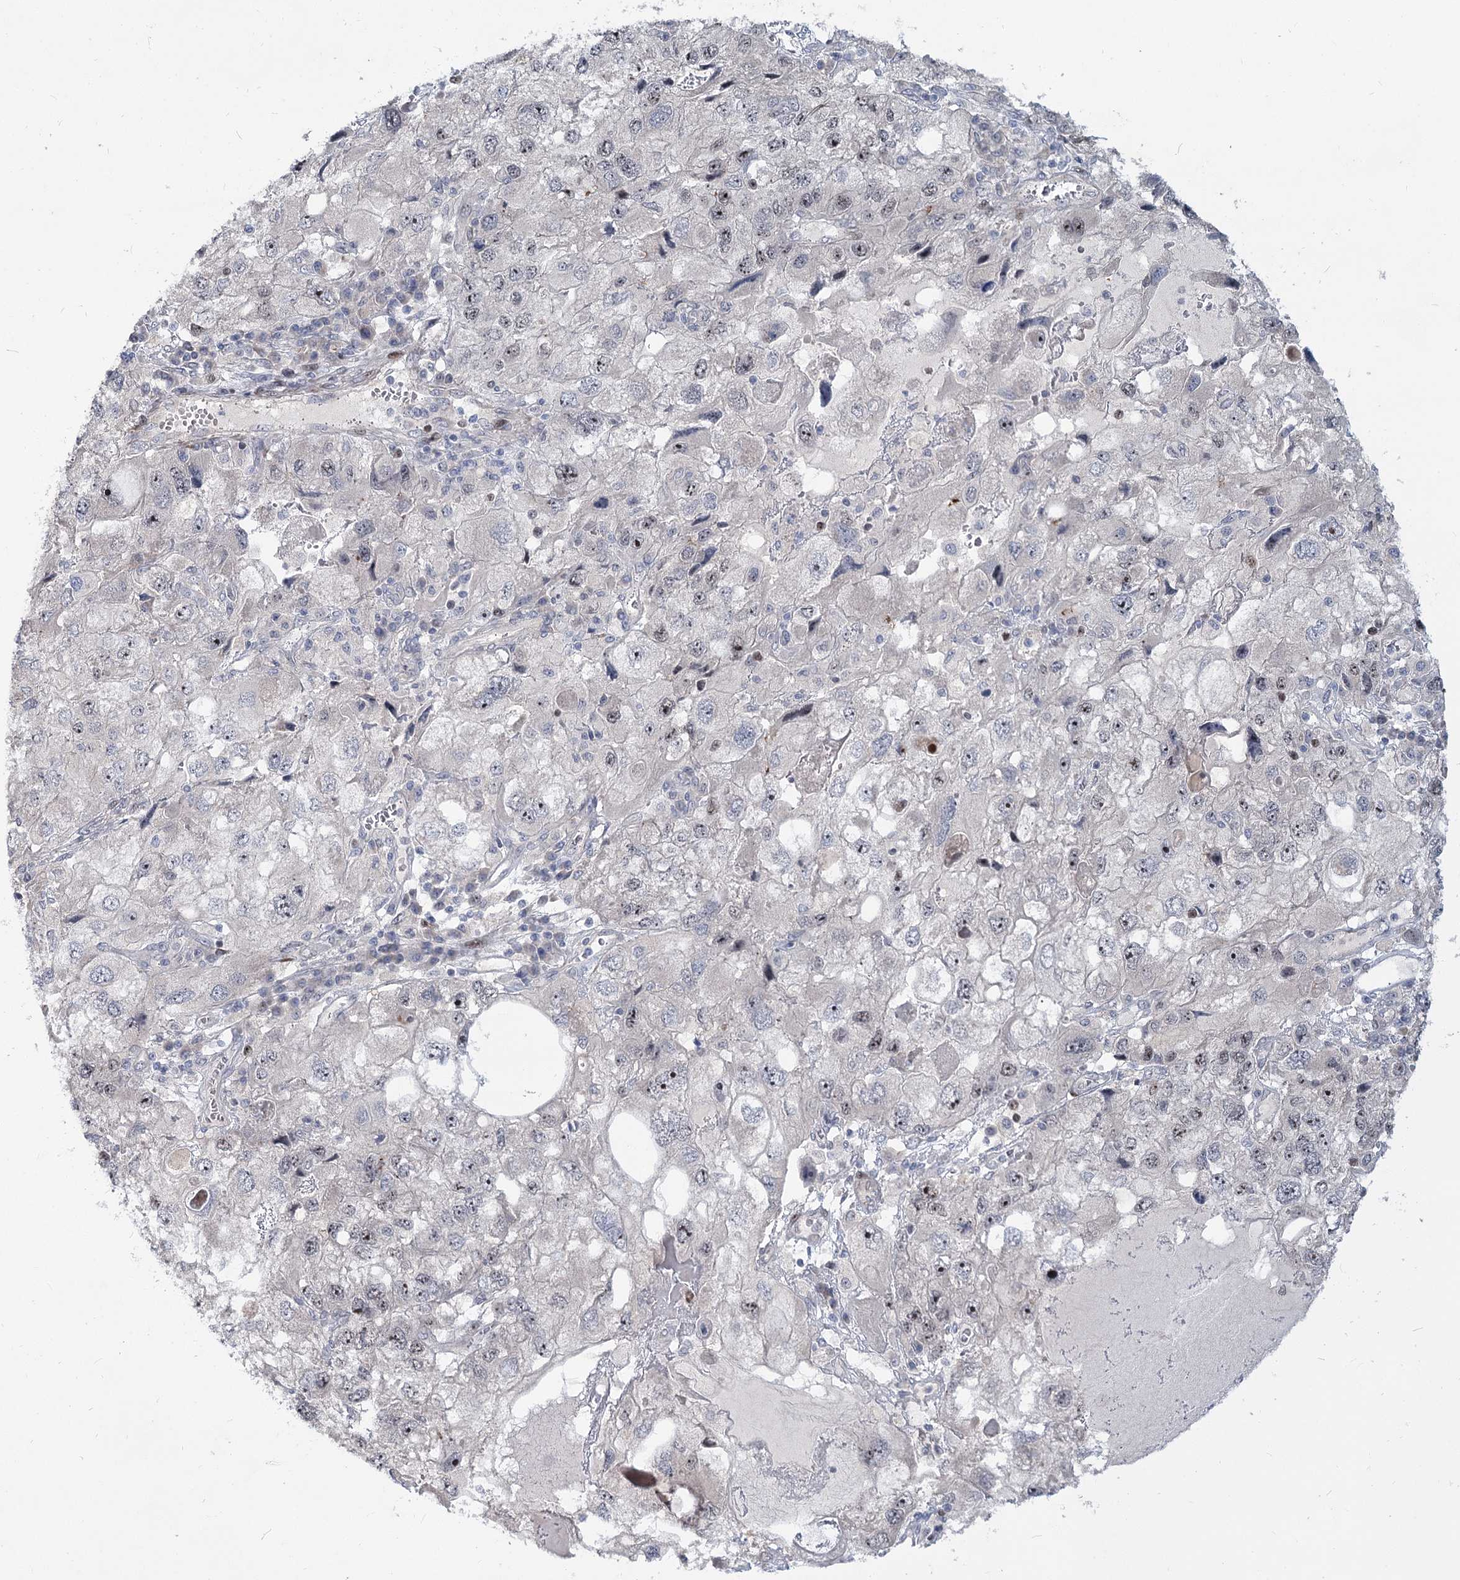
{"staining": {"intensity": "negative", "quantity": "none", "location": "none"}, "tissue": "endometrial cancer", "cell_type": "Tumor cells", "image_type": "cancer", "snomed": [{"axis": "morphology", "description": "Adenocarcinoma, NOS"}, {"axis": "topography", "description": "Endometrium"}], "caption": "An IHC image of adenocarcinoma (endometrial) is shown. There is no staining in tumor cells of adenocarcinoma (endometrial).", "gene": "PIK3C2A", "patient": {"sex": "female", "age": 49}}